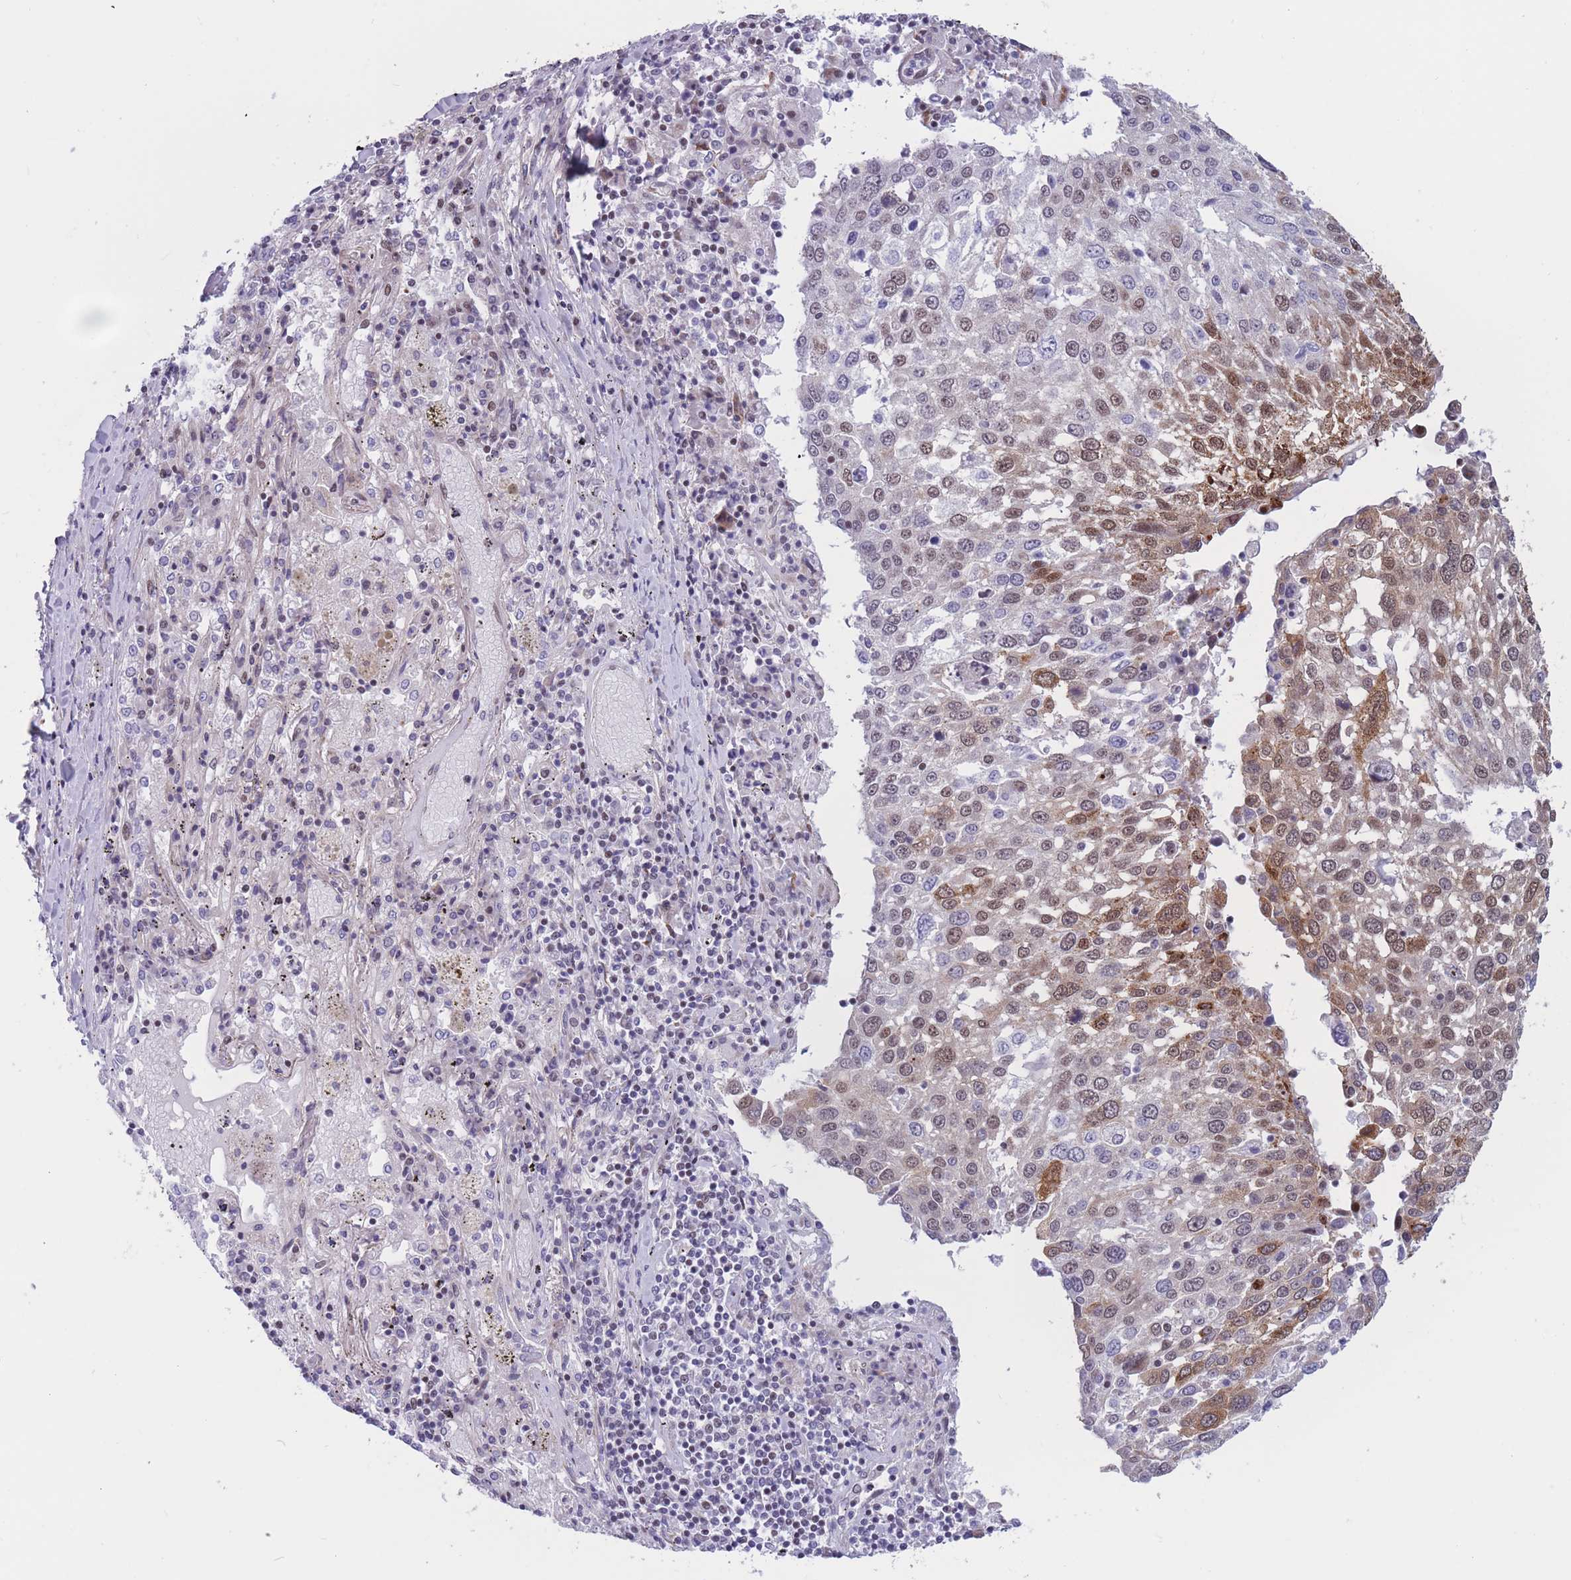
{"staining": {"intensity": "moderate", "quantity": "<25%", "location": "cytoplasmic/membranous,nuclear"}, "tissue": "lung cancer", "cell_type": "Tumor cells", "image_type": "cancer", "snomed": [{"axis": "morphology", "description": "Squamous cell carcinoma, NOS"}, {"axis": "topography", "description": "Lung"}], "caption": "Protein staining shows moderate cytoplasmic/membranous and nuclear expression in approximately <25% of tumor cells in lung cancer (squamous cell carcinoma). (DAB (3,3'-diaminobenzidine) = brown stain, brightfield microscopy at high magnification).", "gene": "BCL9L", "patient": {"sex": "male", "age": 65}}